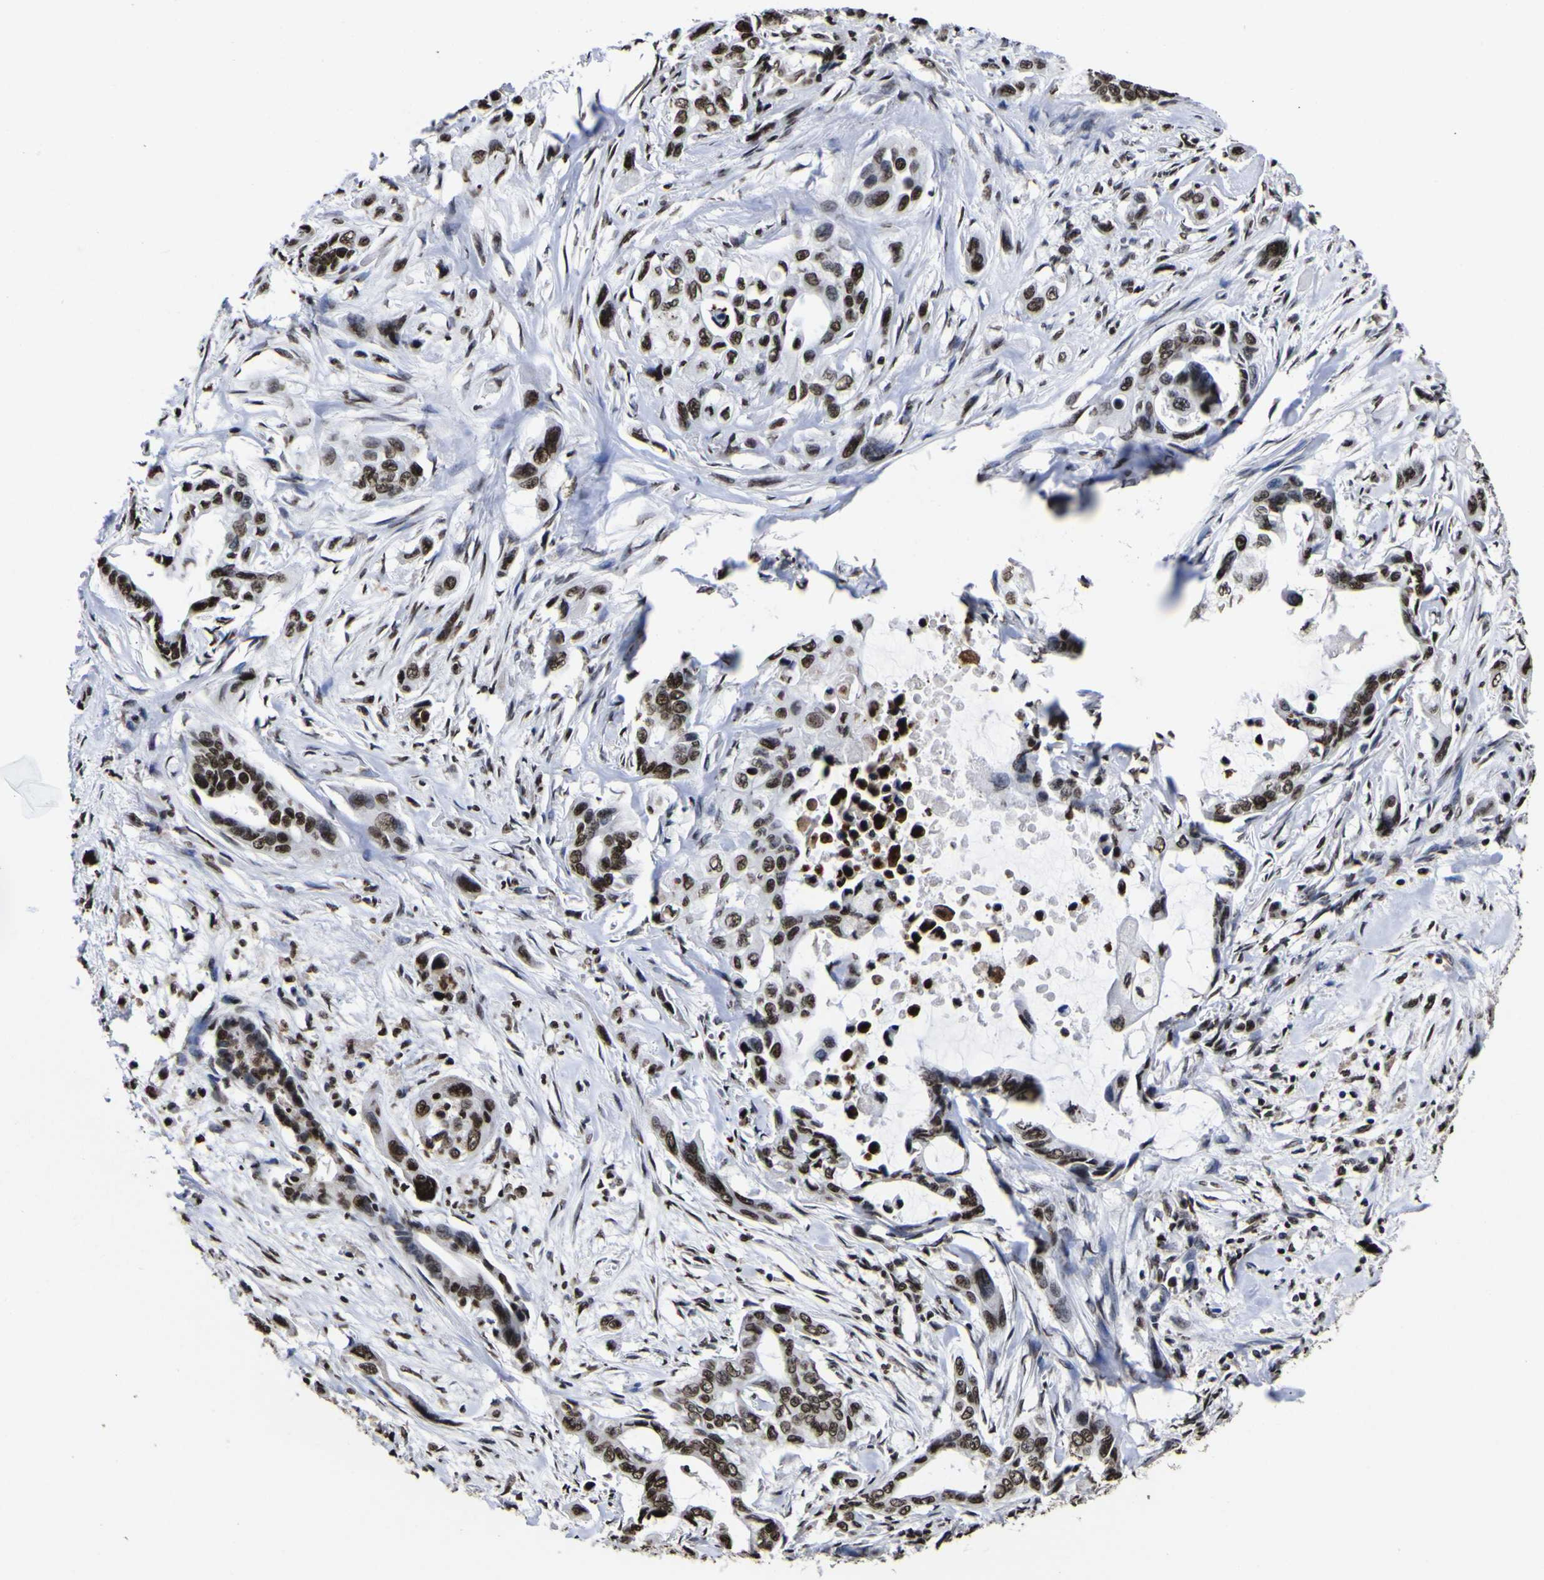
{"staining": {"intensity": "strong", "quantity": ">75%", "location": "nuclear"}, "tissue": "pancreatic cancer", "cell_type": "Tumor cells", "image_type": "cancer", "snomed": [{"axis": "morphology", "description": "Adenocarcinoma, NOS"}, {"axis": "topography", "description": "Pancreas"}], "caption": "Protein analysis of adenocarcinoma (pancreatic) tissue demonstrates strong nuclear expression in about >75% of tumor cells. (DAB (3,3'-diaminobenzidine) = brown stain, brightfield microscopy at high magnification).", "gene": "PIAS1", "patient": {"sex": "male", "age": 73}}